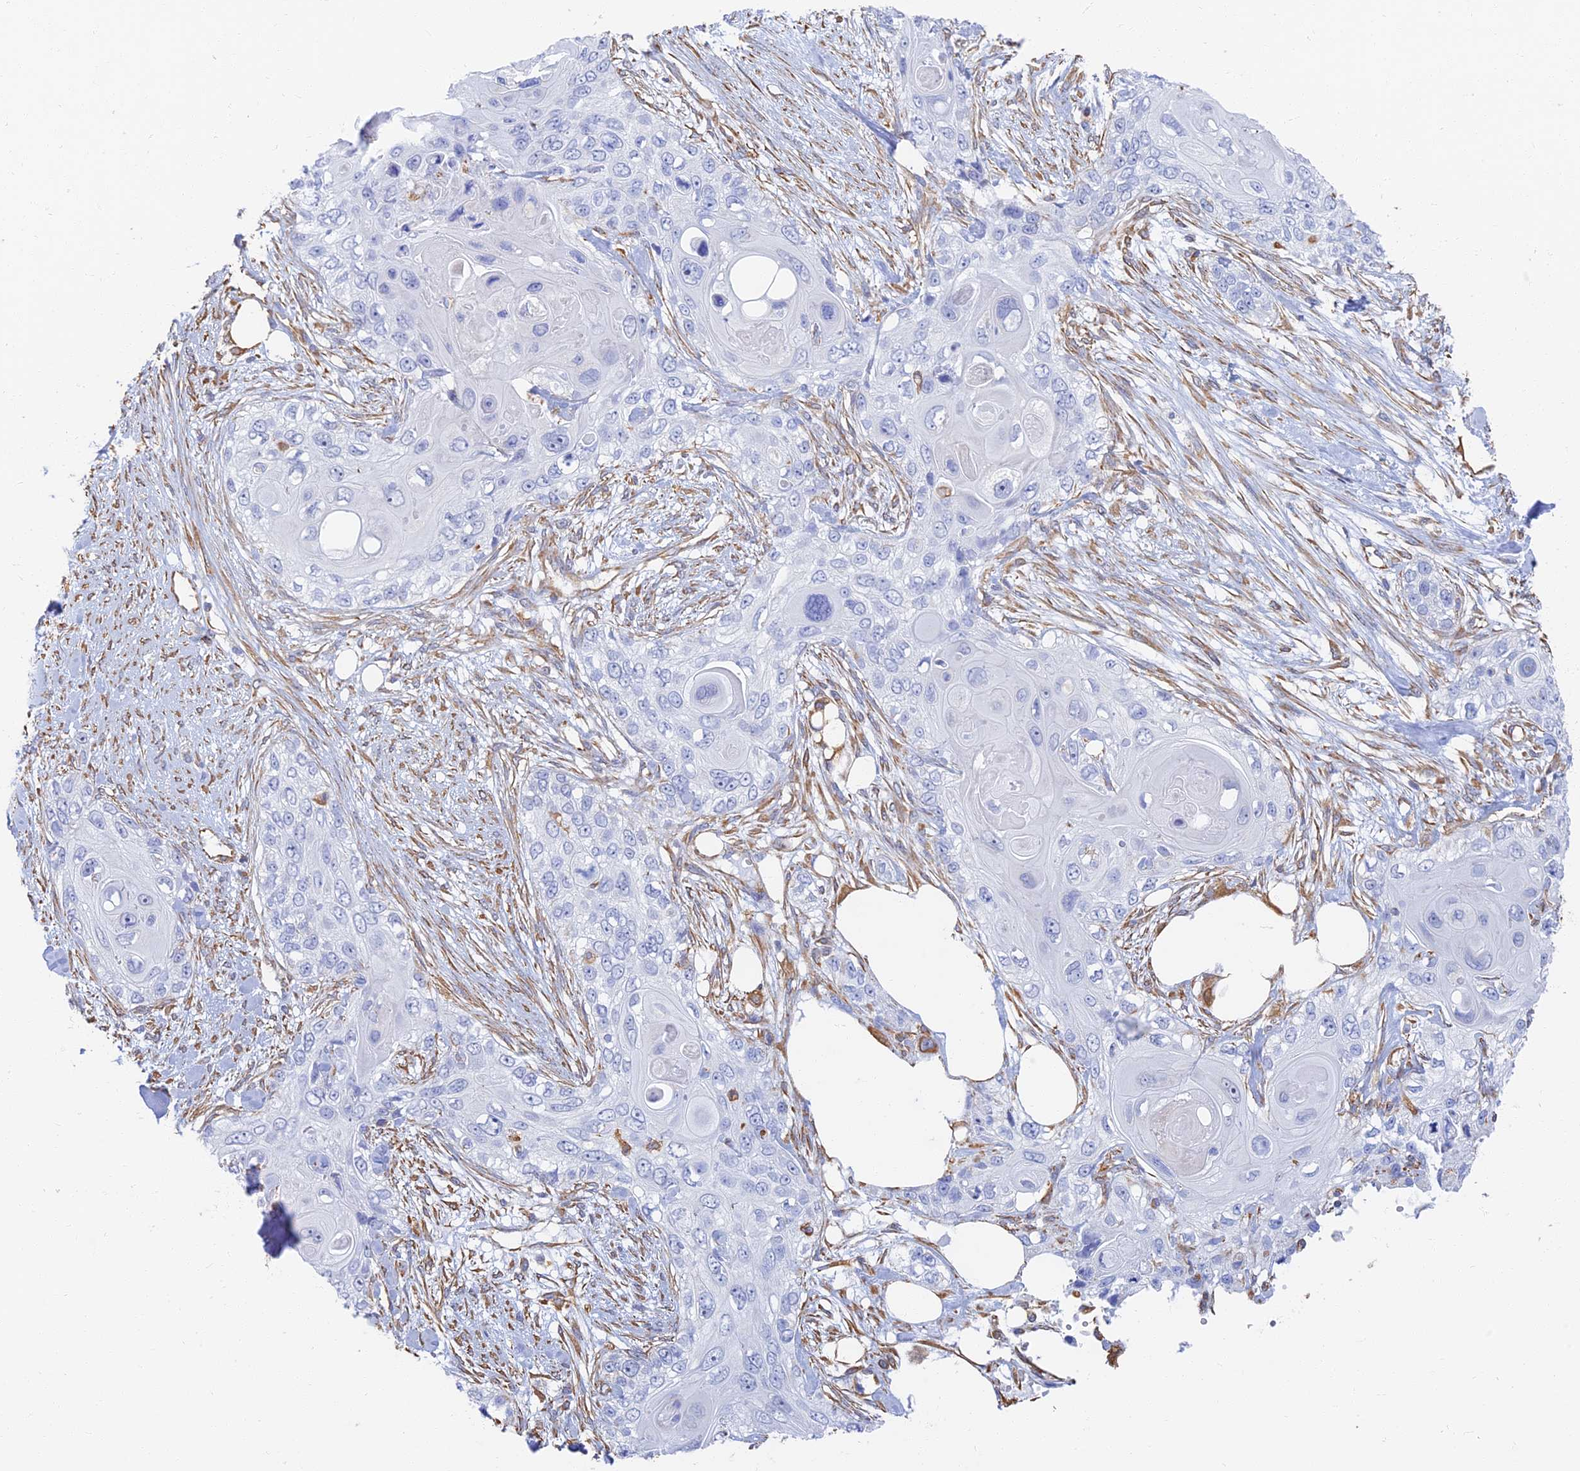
{"staining": {"intensity": "negative", "quantity": "none", "location": "none"}, "tissue": "skin cancer", "cell_type": "Tumor cells", "image_type": "cancer", "snomed": [{"axis": "morphology", "description": "Normal tissue, NOS"}, {"axis": "morphology", "description": "Squamous cell carcinoma, NOS"}, {"axis": "topography", "description": "Skin"}], "caption": "Protein analysis of skin cancer (squamous cell carcinoma) reveals no significant expression in tumor cells.", "gene": "RMC1", "patient": {"sex": "male", "age": 72}}